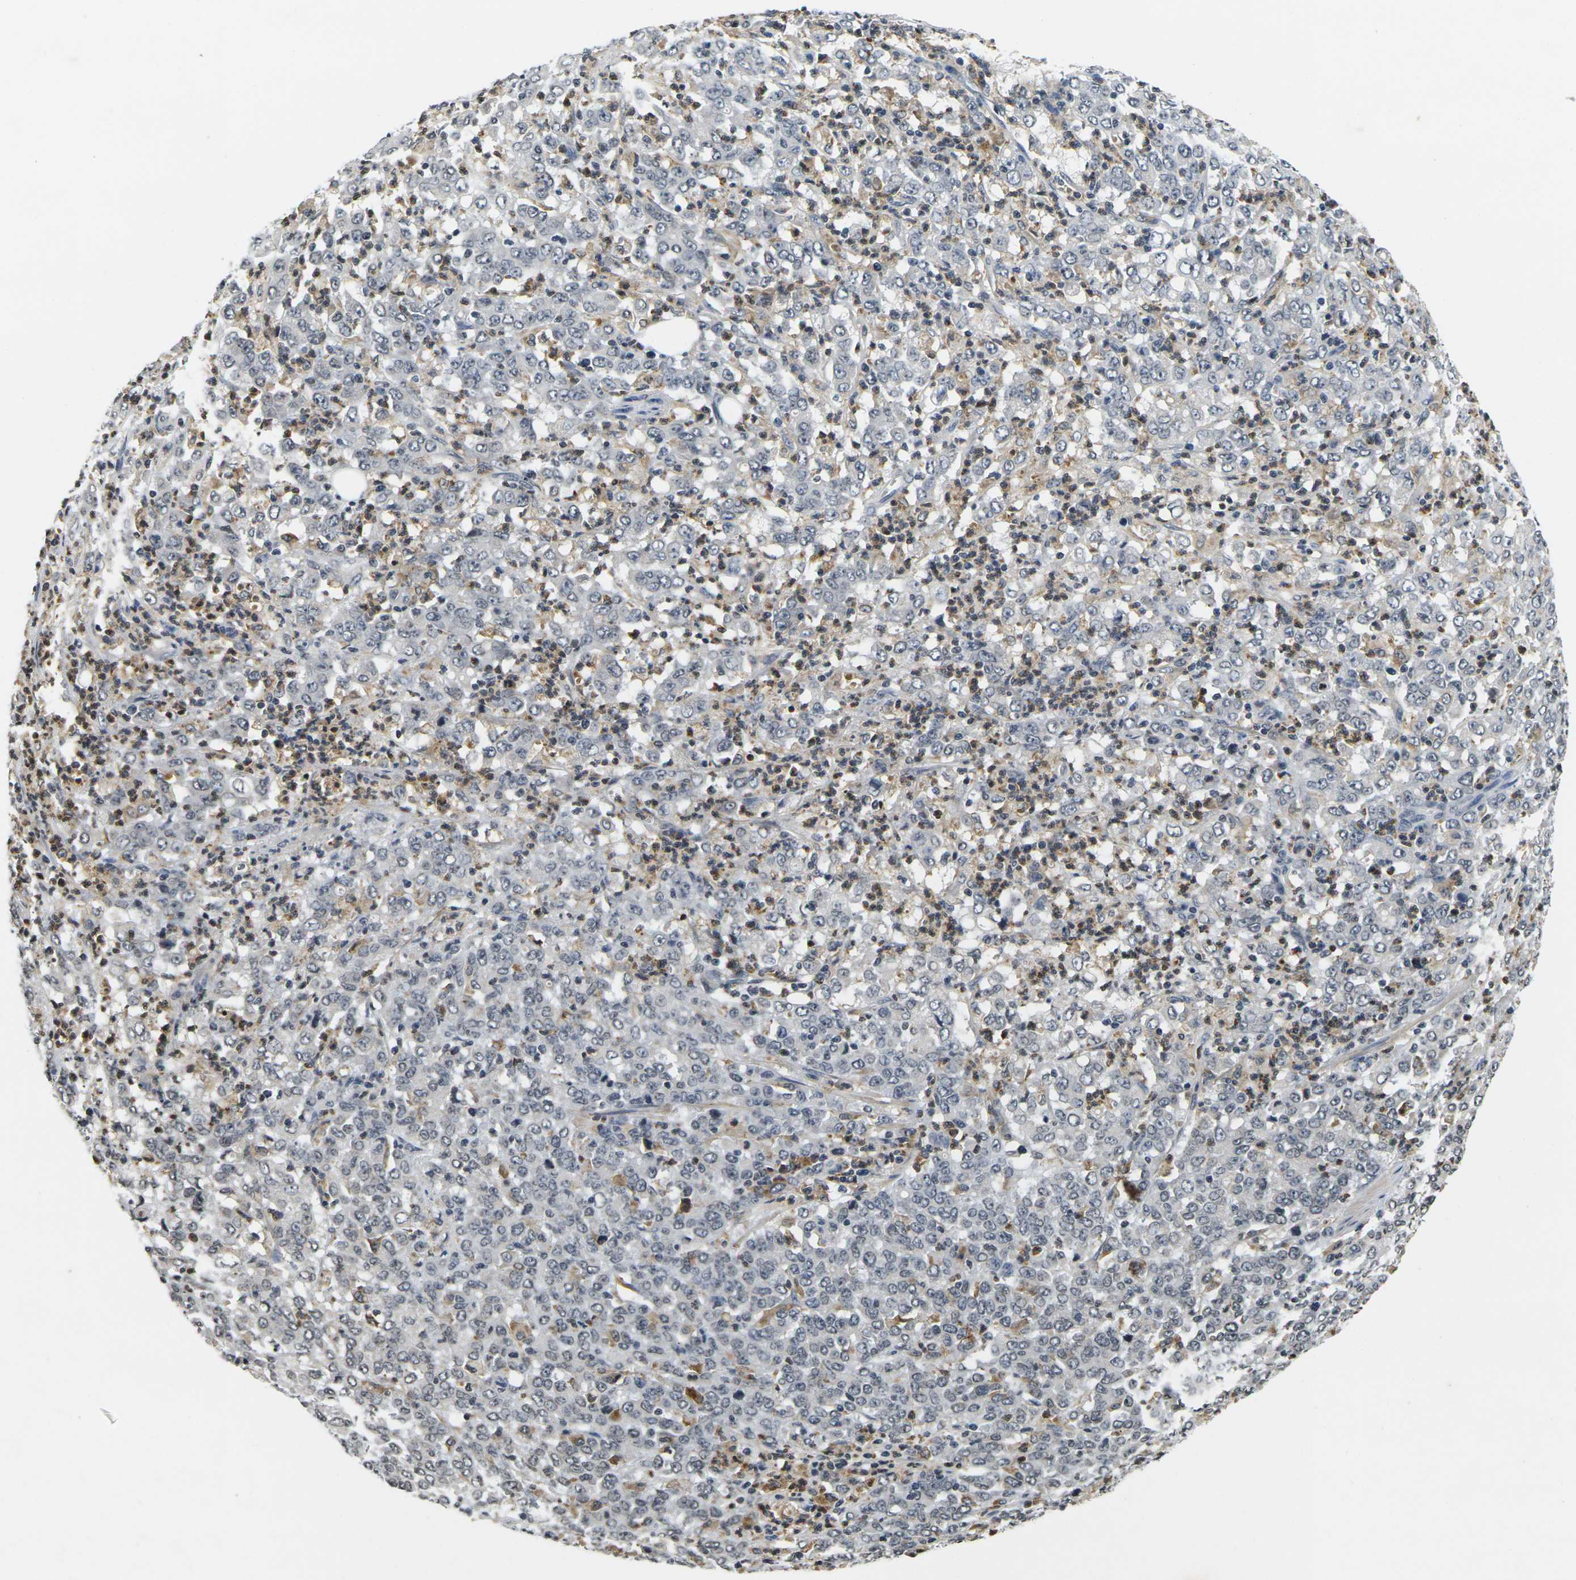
{"staining": {"intensity": "negative", "quantity": "none", "location": "none"}, "tissue": "stomach cancer", "cell_type": "Tumor cells", "image_type": "cancer", "snomed": [{"axis": "morphology", "description": "Adenocarcinoma, NOS"}, {"axis": "topography", "description": "Stomach, lower"}], "caption": "Tumor cells show no significant protein staining in adenocarcinoma (stomach).", "gene": "C1QC", "patient": {"sex": "female", "age": 71}}